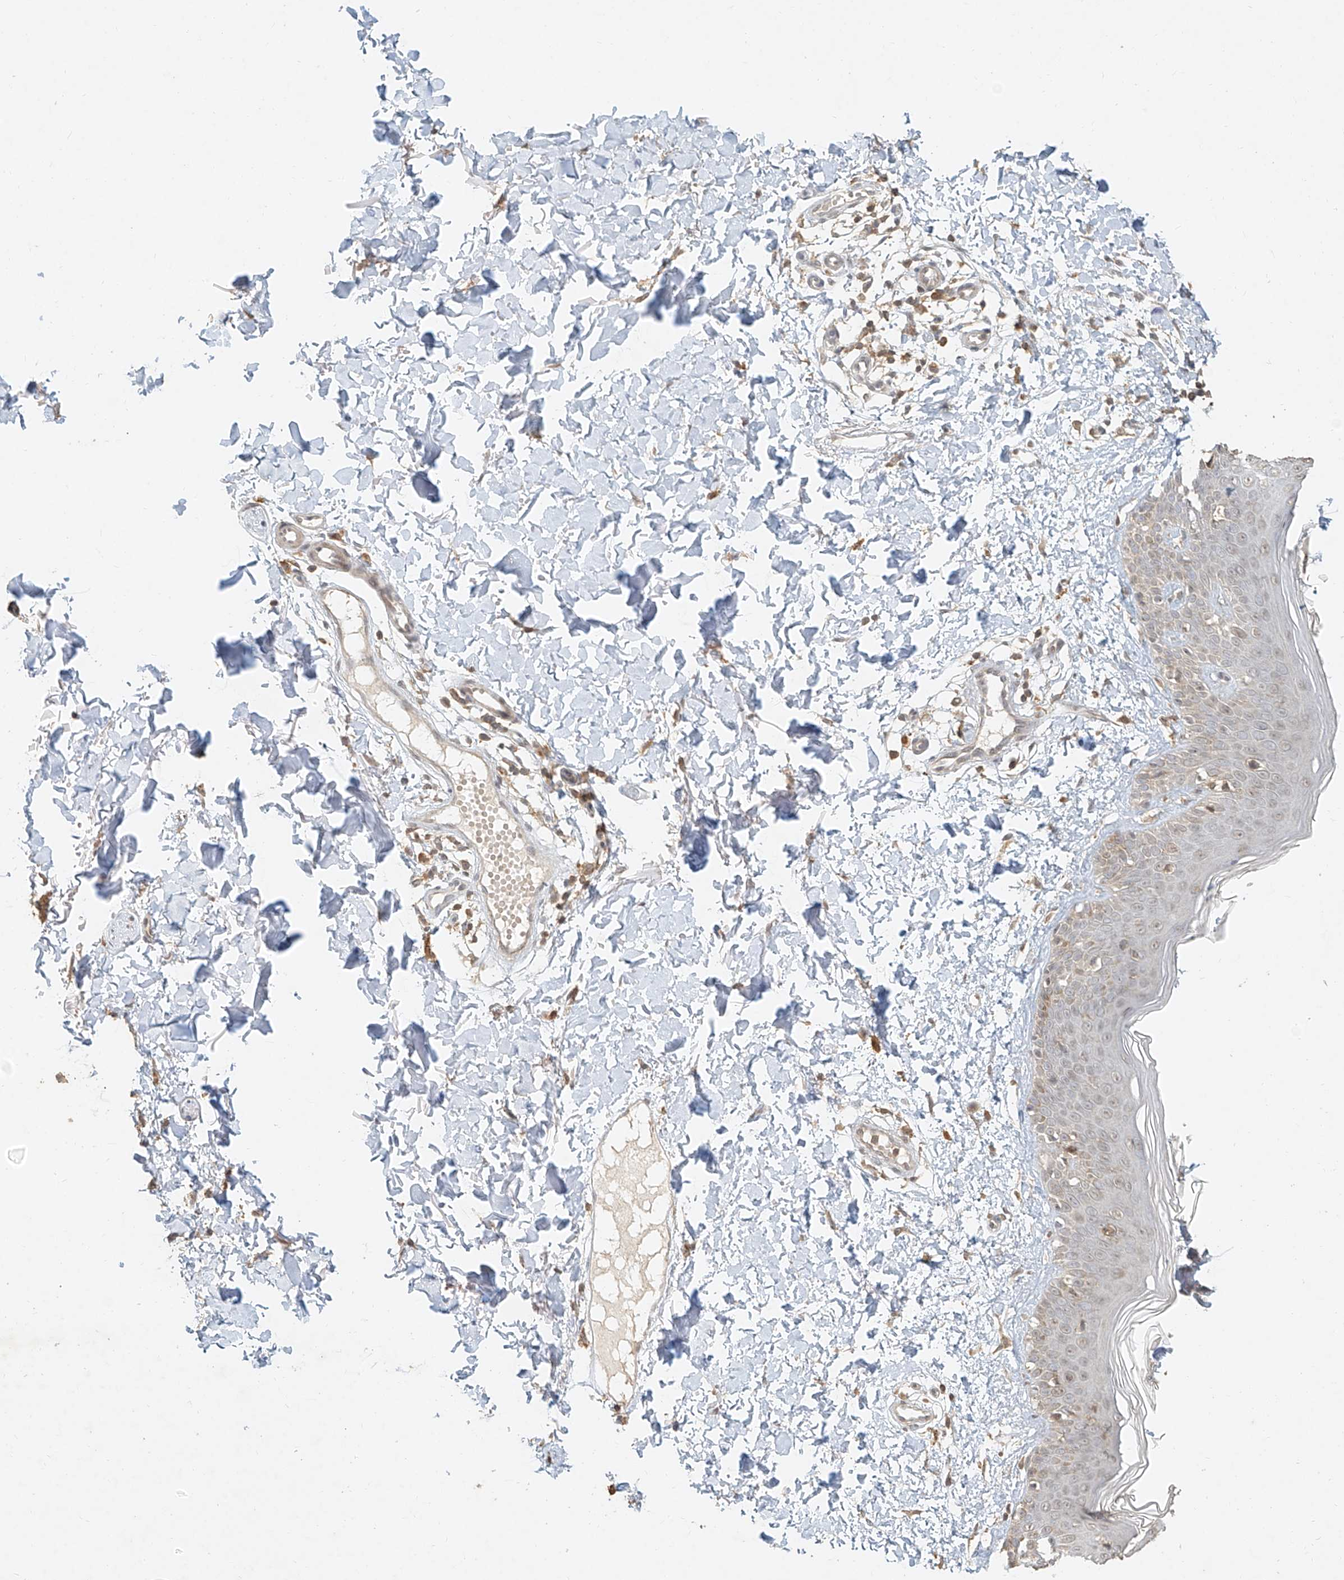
{"staining": {"intensity": "moderate", "quantity": ">75%", "location": "cytoplasmic/membranous"}, "tissue": "skin", "cell_type": "Fibroblasts", "image_type": "normal", "snomed": [{"axis": "morphology", "description": "Normal tissue, NOS"}, {"axis": "topography", "description": "Skin"}], "caption": "Immunohistochemistry photomicrograph of normal skin: skin stained using immunohistochemistry exhibits medium levels of moderate protein expression localized specifically in the cytoplasmic/membranous of fibroblasts, appearing as a cytoplasmic/membranous brown color.", "gene": "CXorf58", "patient": {"sex": "male", "age": 37}}